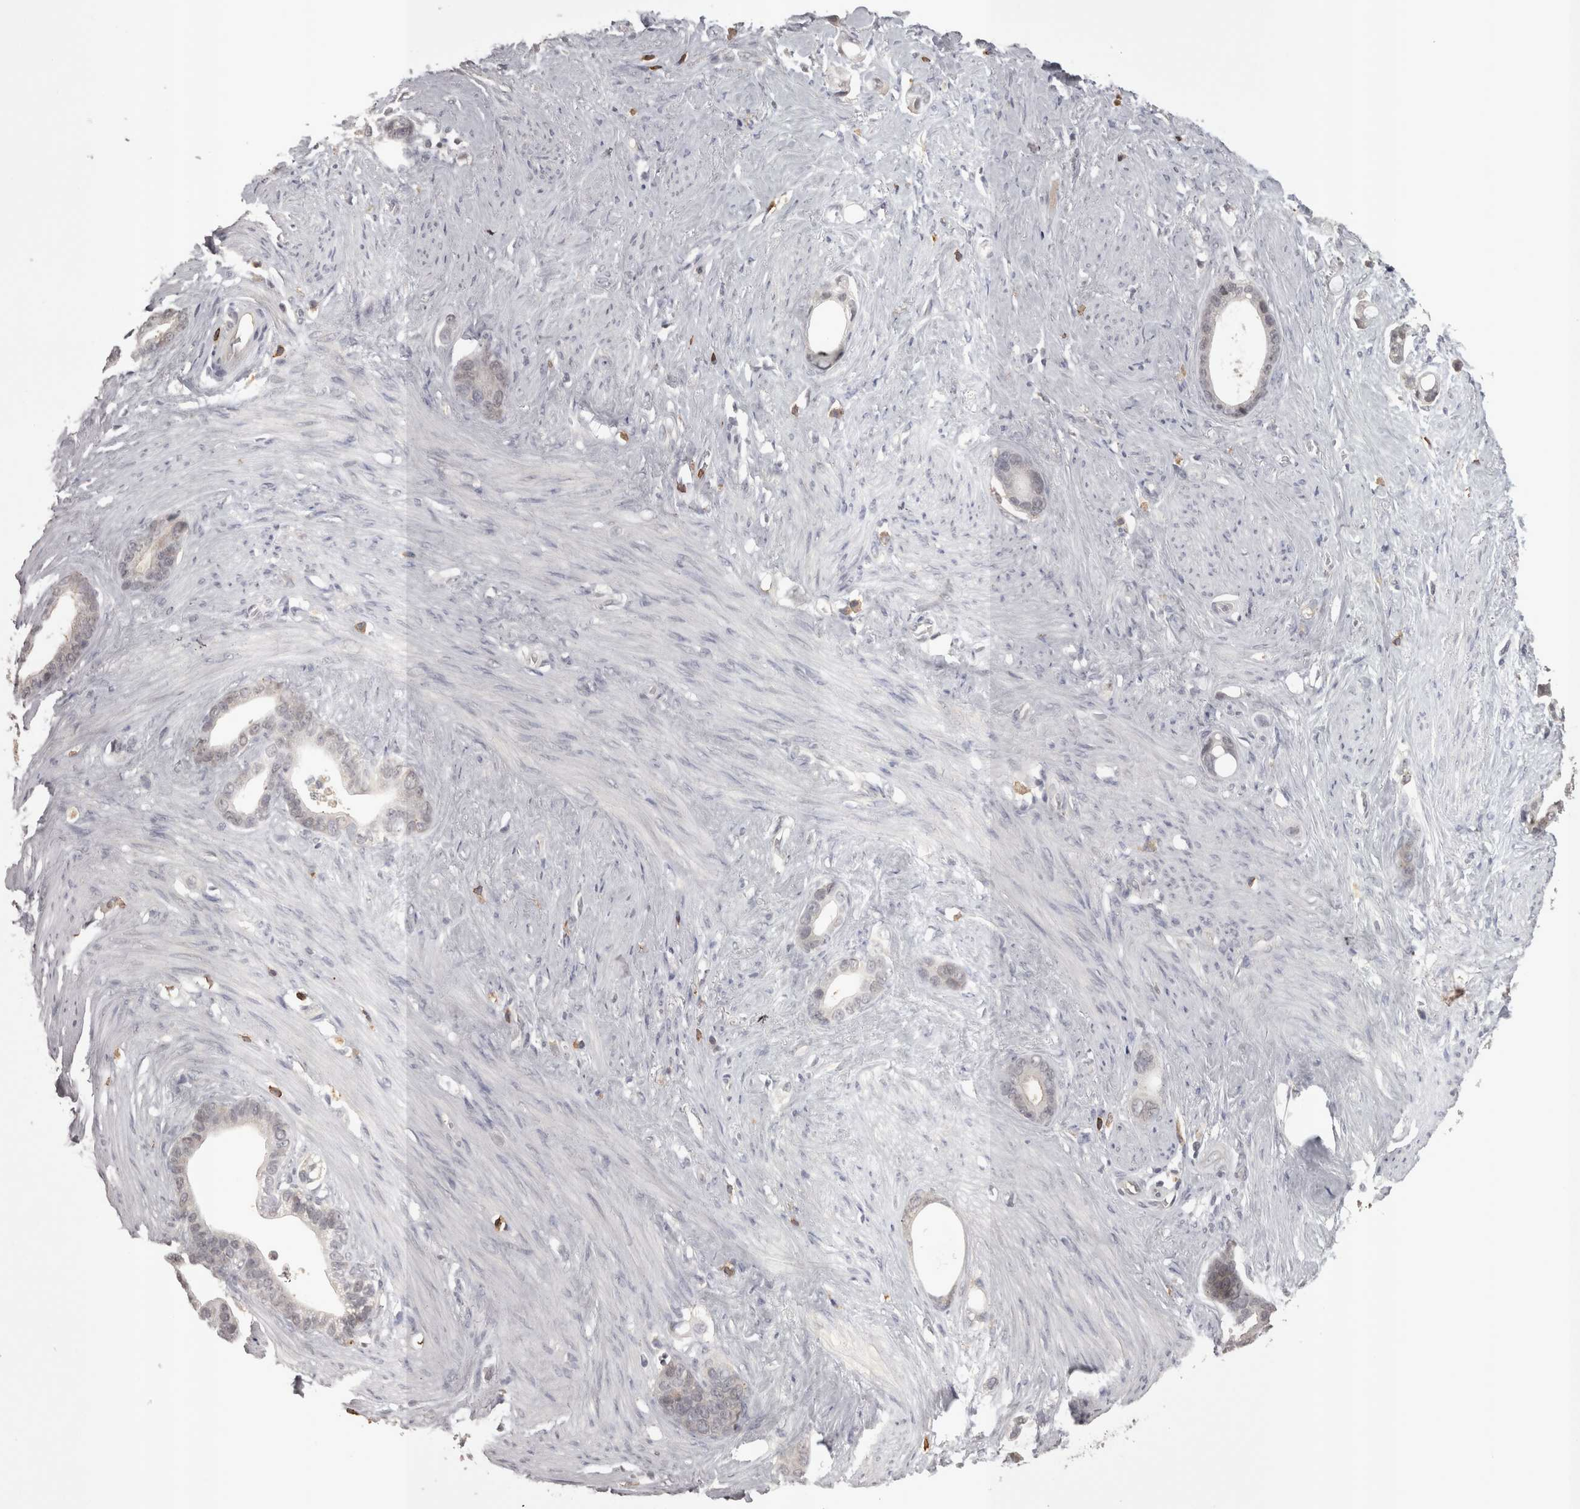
{"staining": {"intensity": "negative", "quantity": "none", "location": "none"}, "tissue": "stomach cancer", "cell_type": "Tumor cells", "image_type": "cancer", "snomed": [{"axis": "morphology", "description": "Adenocarcinoma, NOS"}, {"axis": "topography", "description": "Stomach"}], "caption": "Tumor cells show no significant protein expression in adenocarcinoma (stomach).", "gene": "SKAP1", "patient": {"sex": "female", "age": 75}}